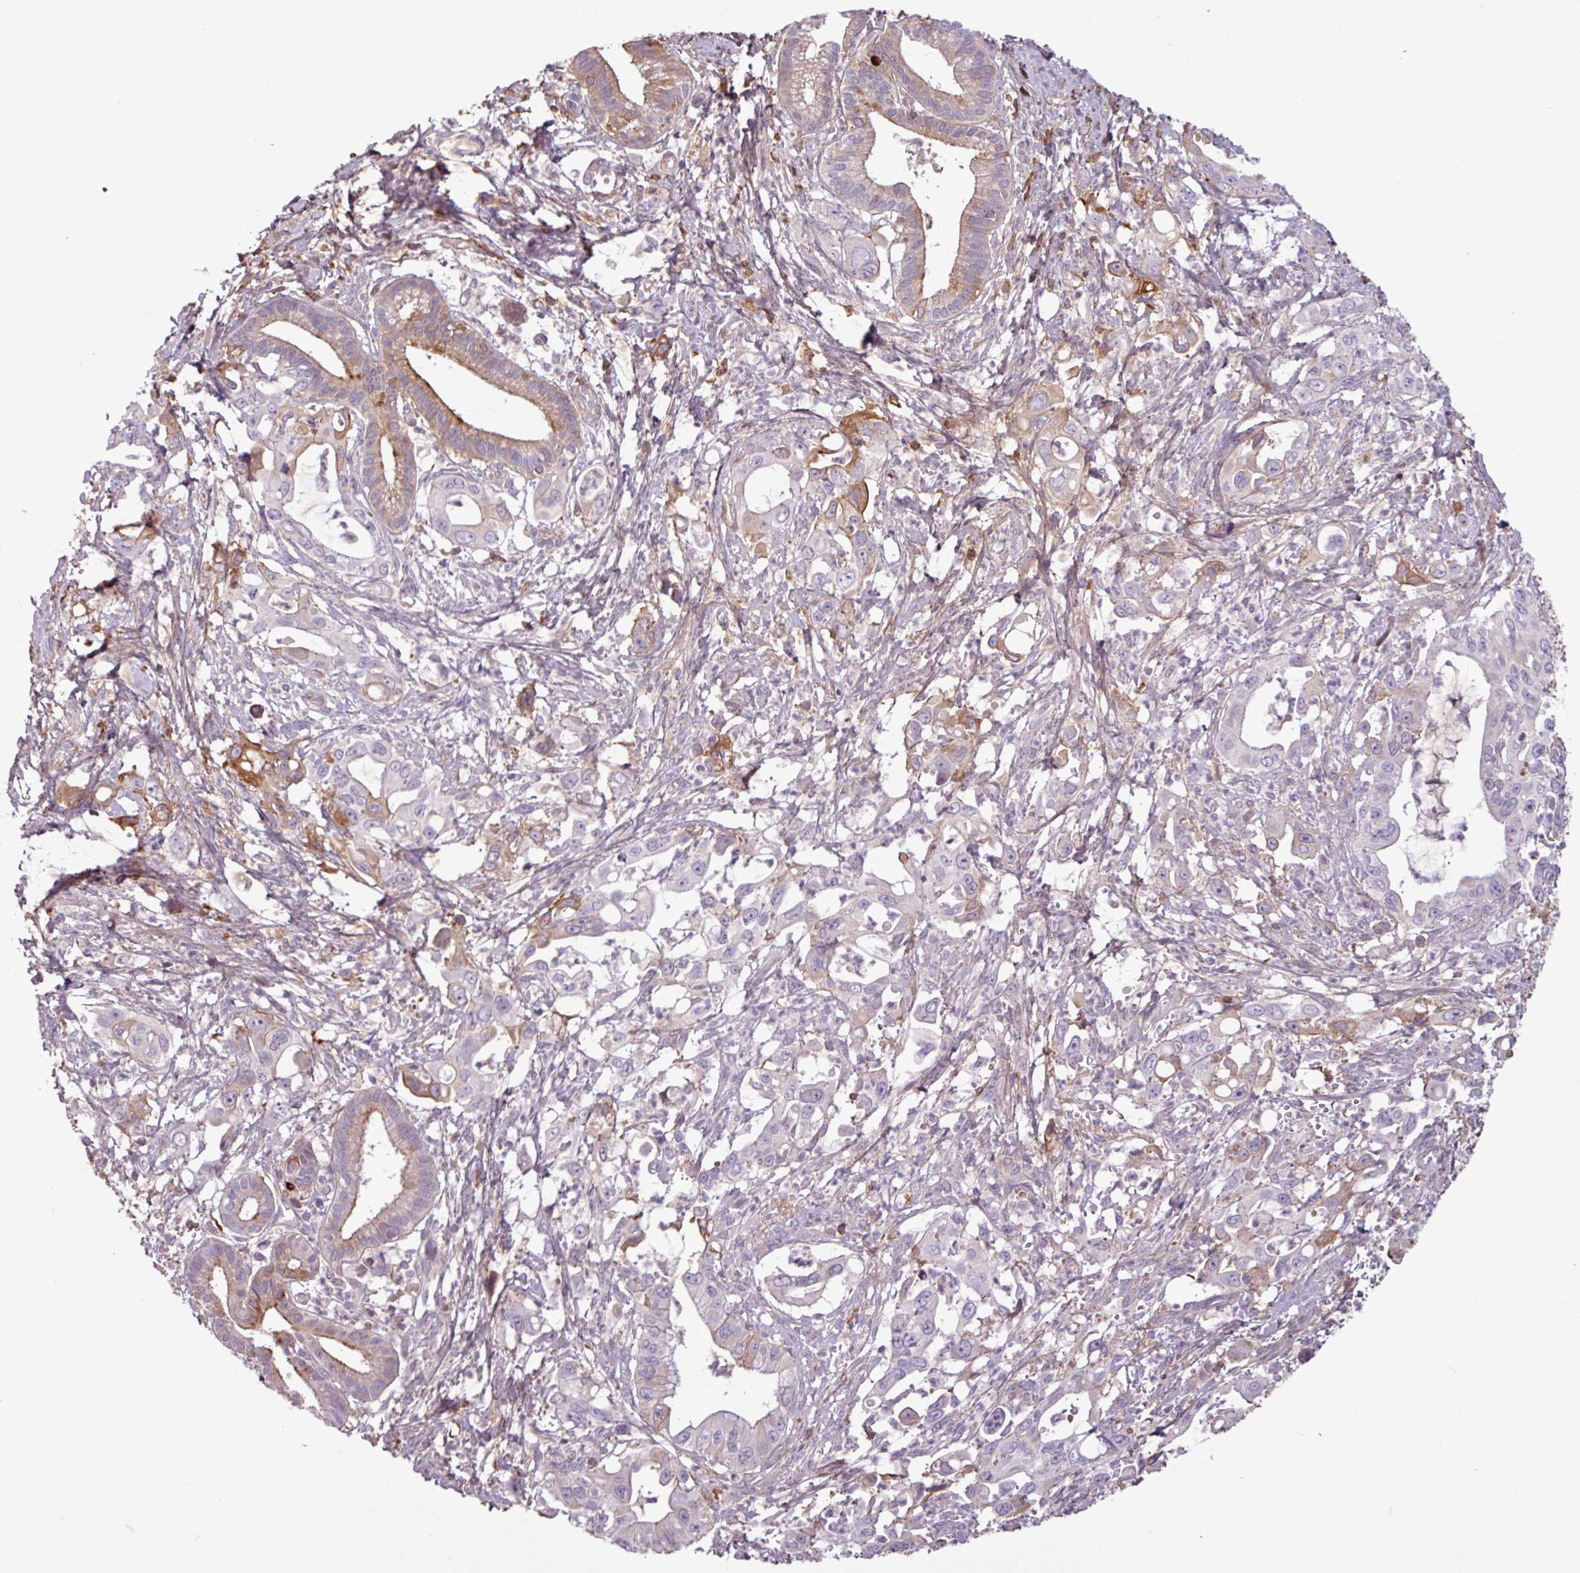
{"staining": {"intensity": "moderate", "quantity": "<25%", "location": "cytoplasmic/membranous"}, "tissue": "pancreatic cancer", "cell_type": "Tumor cells", "image_type": "cancer", "snomed": [{"axis": "morphology", "description": "Adenocarcinoma, NOS"}, {"axis": "topography", "description": "Pancreas"}], "caption": "A low amount of moderate cytoplasmic/membranous expression is seen in approximately <25% of tumor cells in pancreatic cancer (adenocarcinoma) tissue.", "gene": "C4B", "patient": {"sex": "male", "age": 61}}